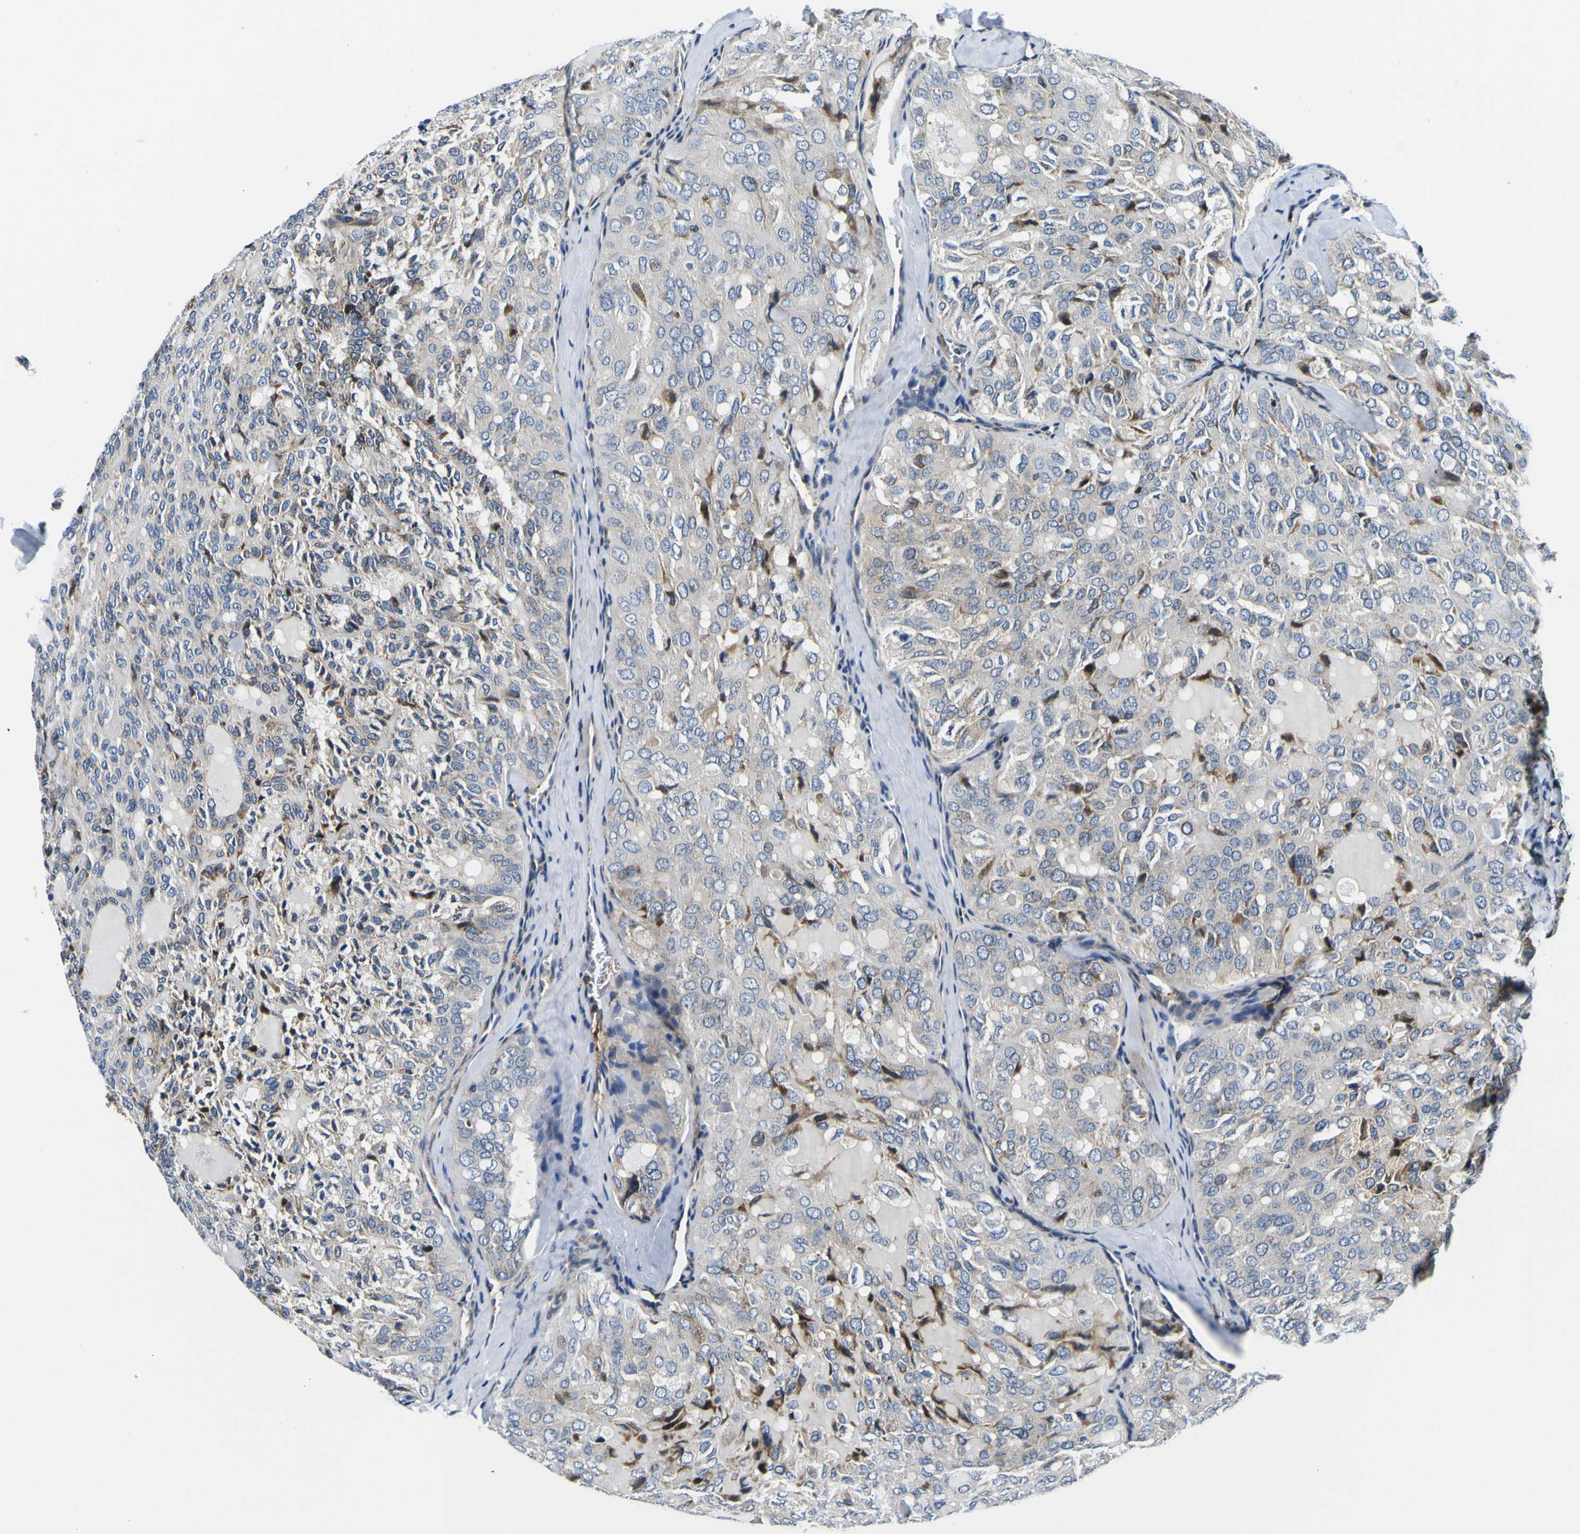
{"staining": {"intensity": "weak", "quantity": "<25%", "location": "cytoplasmic/membranous"}, "tissue": "thyroid cancer", "cell_type": "Tumor cells", "image_type": "cancer", "snomed": [{"axis": "morphology", "description": "Follicular adenoma carcinoma, NOS"}, {"axis": "topography", "description": "Thyroid gland"}], "caption": "DAB (3,3'-diaminobenzidine) immunohistochemical staining of thyroid follicular adenoma carcinoma demonstrates no significant staining in tumor cells. (Immunohistochemistry (ihc), brightfield microscopy, high magnification).", "gene": "NLRP3", "patient": {"sex": "male", "age": 75}}